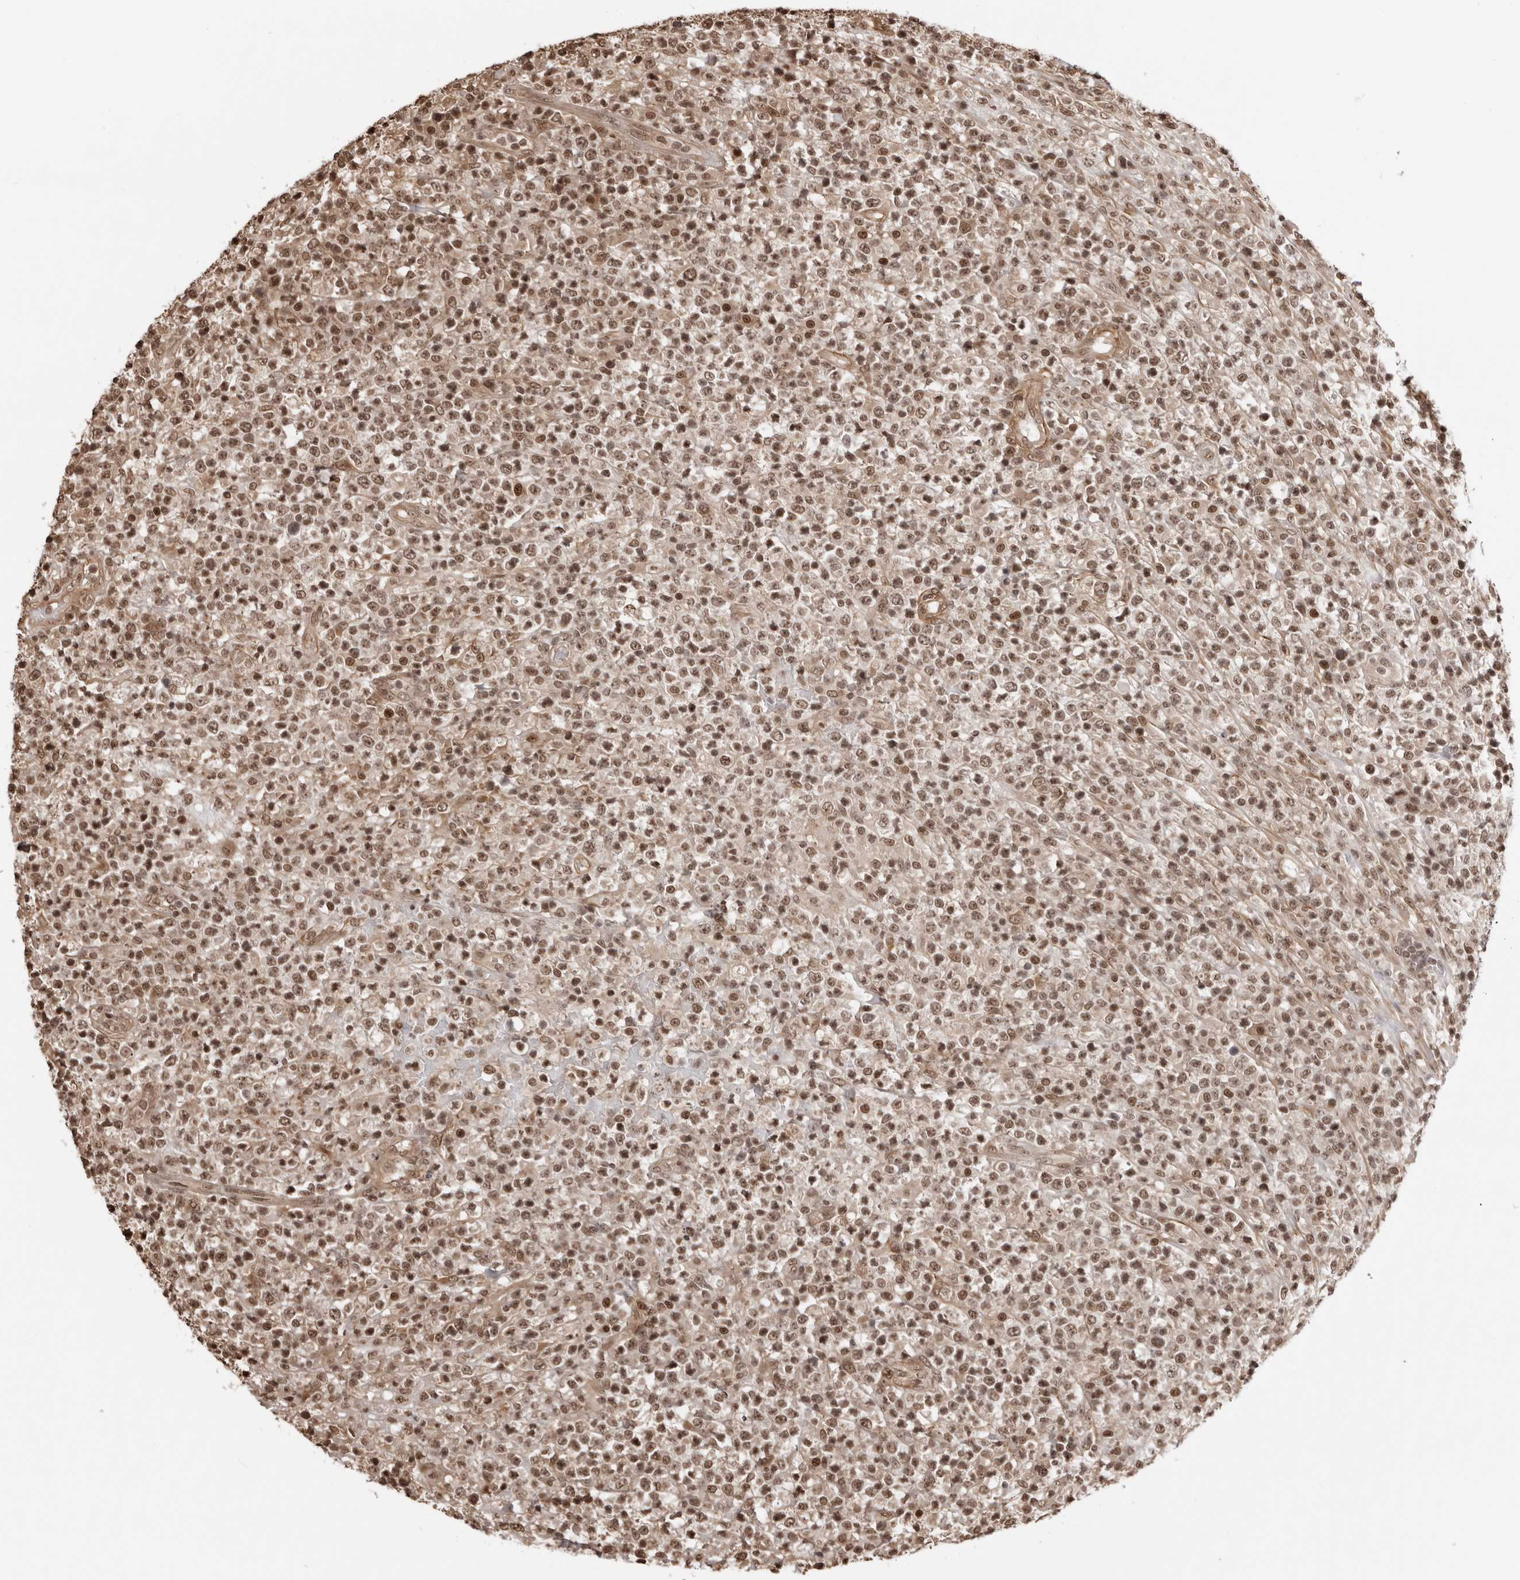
{"staining": {"intensity": "moderate", "quantity": ">75%", "location": "nuclear"}, "tissue": "lymphoma", "cell_type": "Tumor cells", "image_type": "cancer", "snomed": [{"axis": "morphology", "description": "Malignant lymphoma, non-Hodgkin's type, High grade"}, {"axis": "topography", "description": "Colon"}], "caption": "This is a photomicrograph of immunohistochemistry staining of high-grade malignant lymphoma, non-Hodgkin's type, which shows moderate positivity in the nuclear of tumor cells.", "gene": "SDE2", "patient": {"sex": "female", "age": 53}}